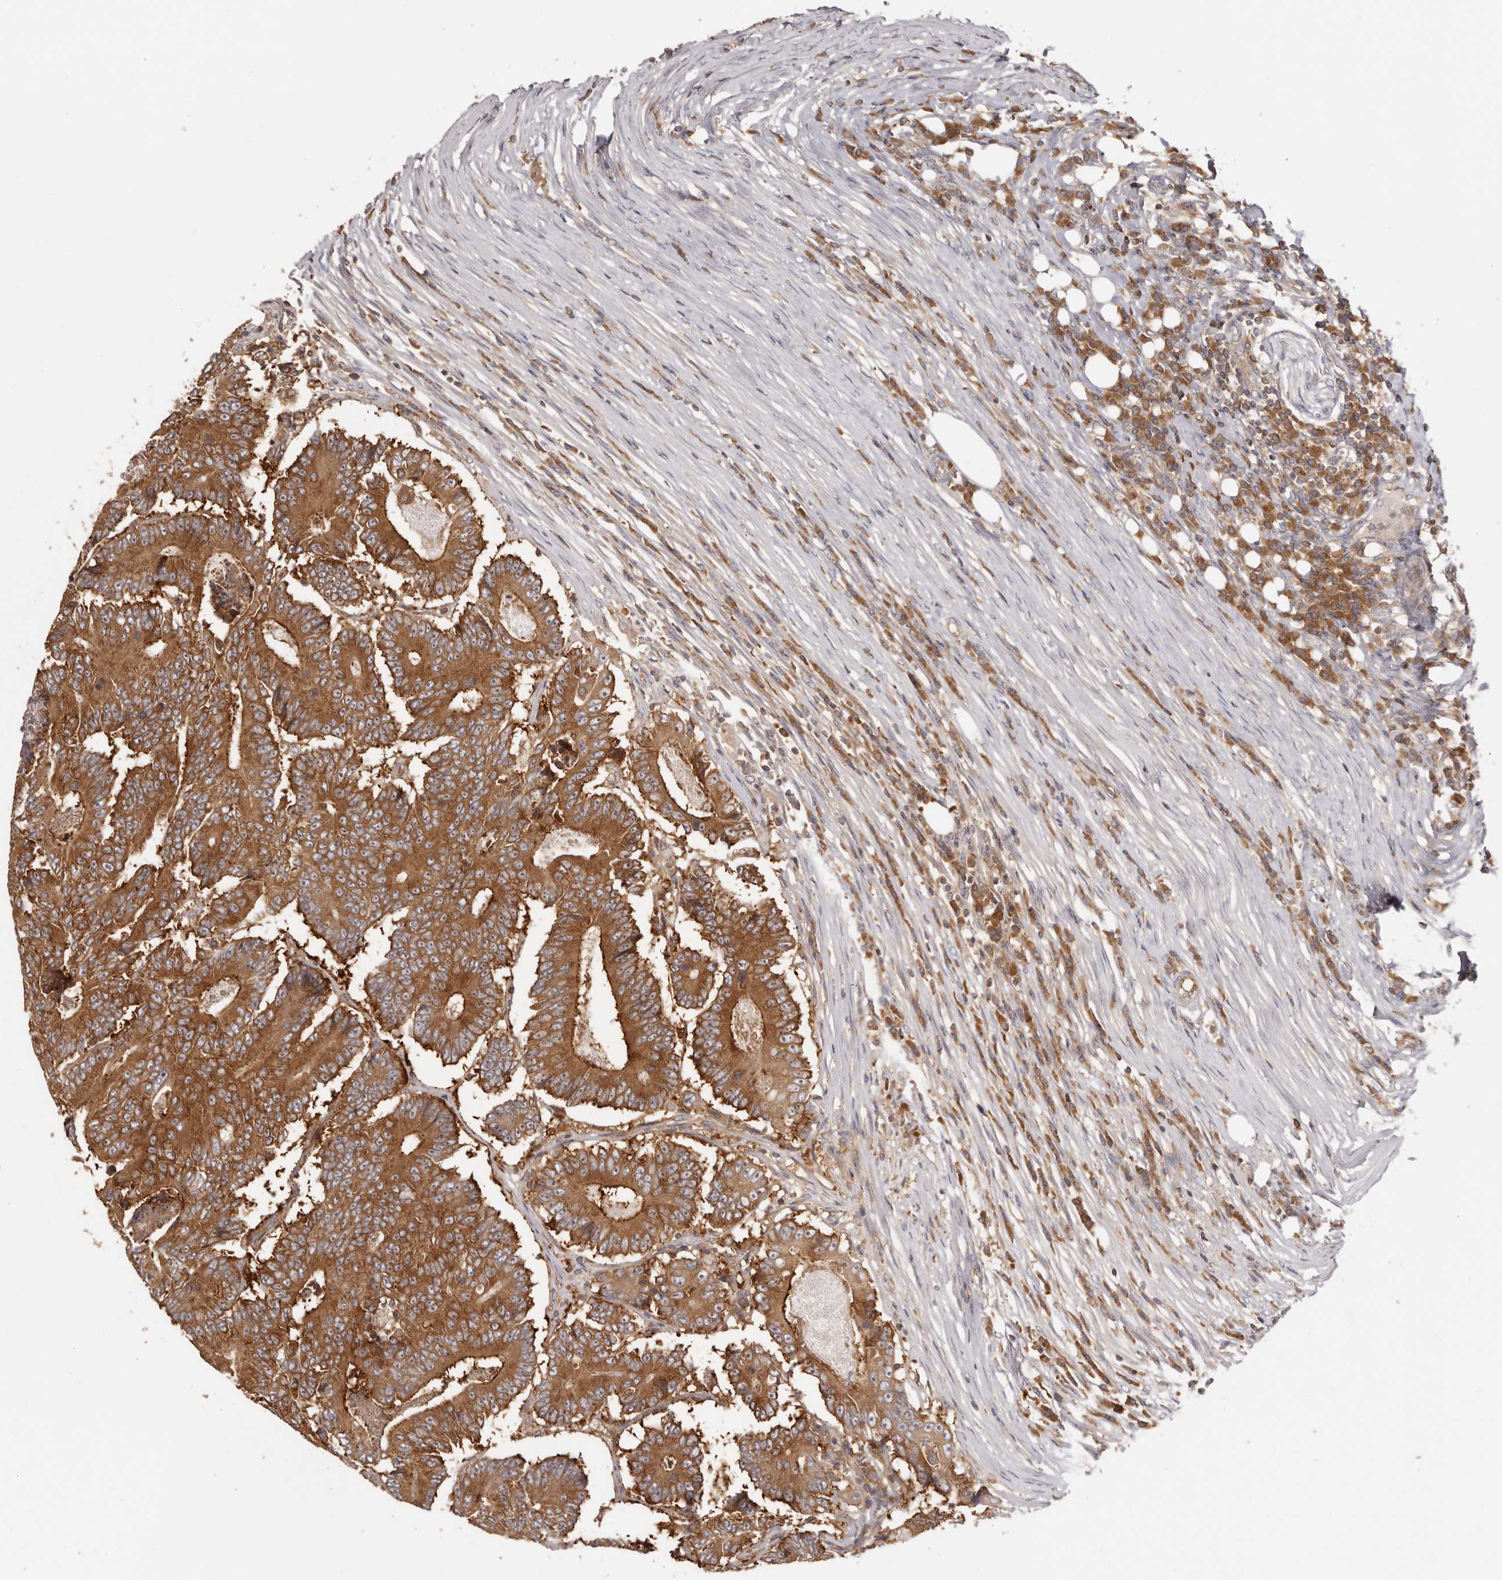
{"staining": {"intensity": "strong", "quantity": ">75%", "location": "cytoplasmic/membranous"}, "tissue": "colorectal cancer", "cell_type": "Tumor cells", "image_type": "cancer", "snomed": [{"axis": "morphology", "description": "Adenocarcinoma, NOS"}, {"axis": "topography", "description": "Colon"}], "caption": "Human colorectal adenocarcinoma stained with a brown dye demonstrates strong cytoplasmic/membranous positive positivity in about >75% of tumor cells.", "gene": "EEF1E1", "patient": {"sex": "male", "age": 83}}